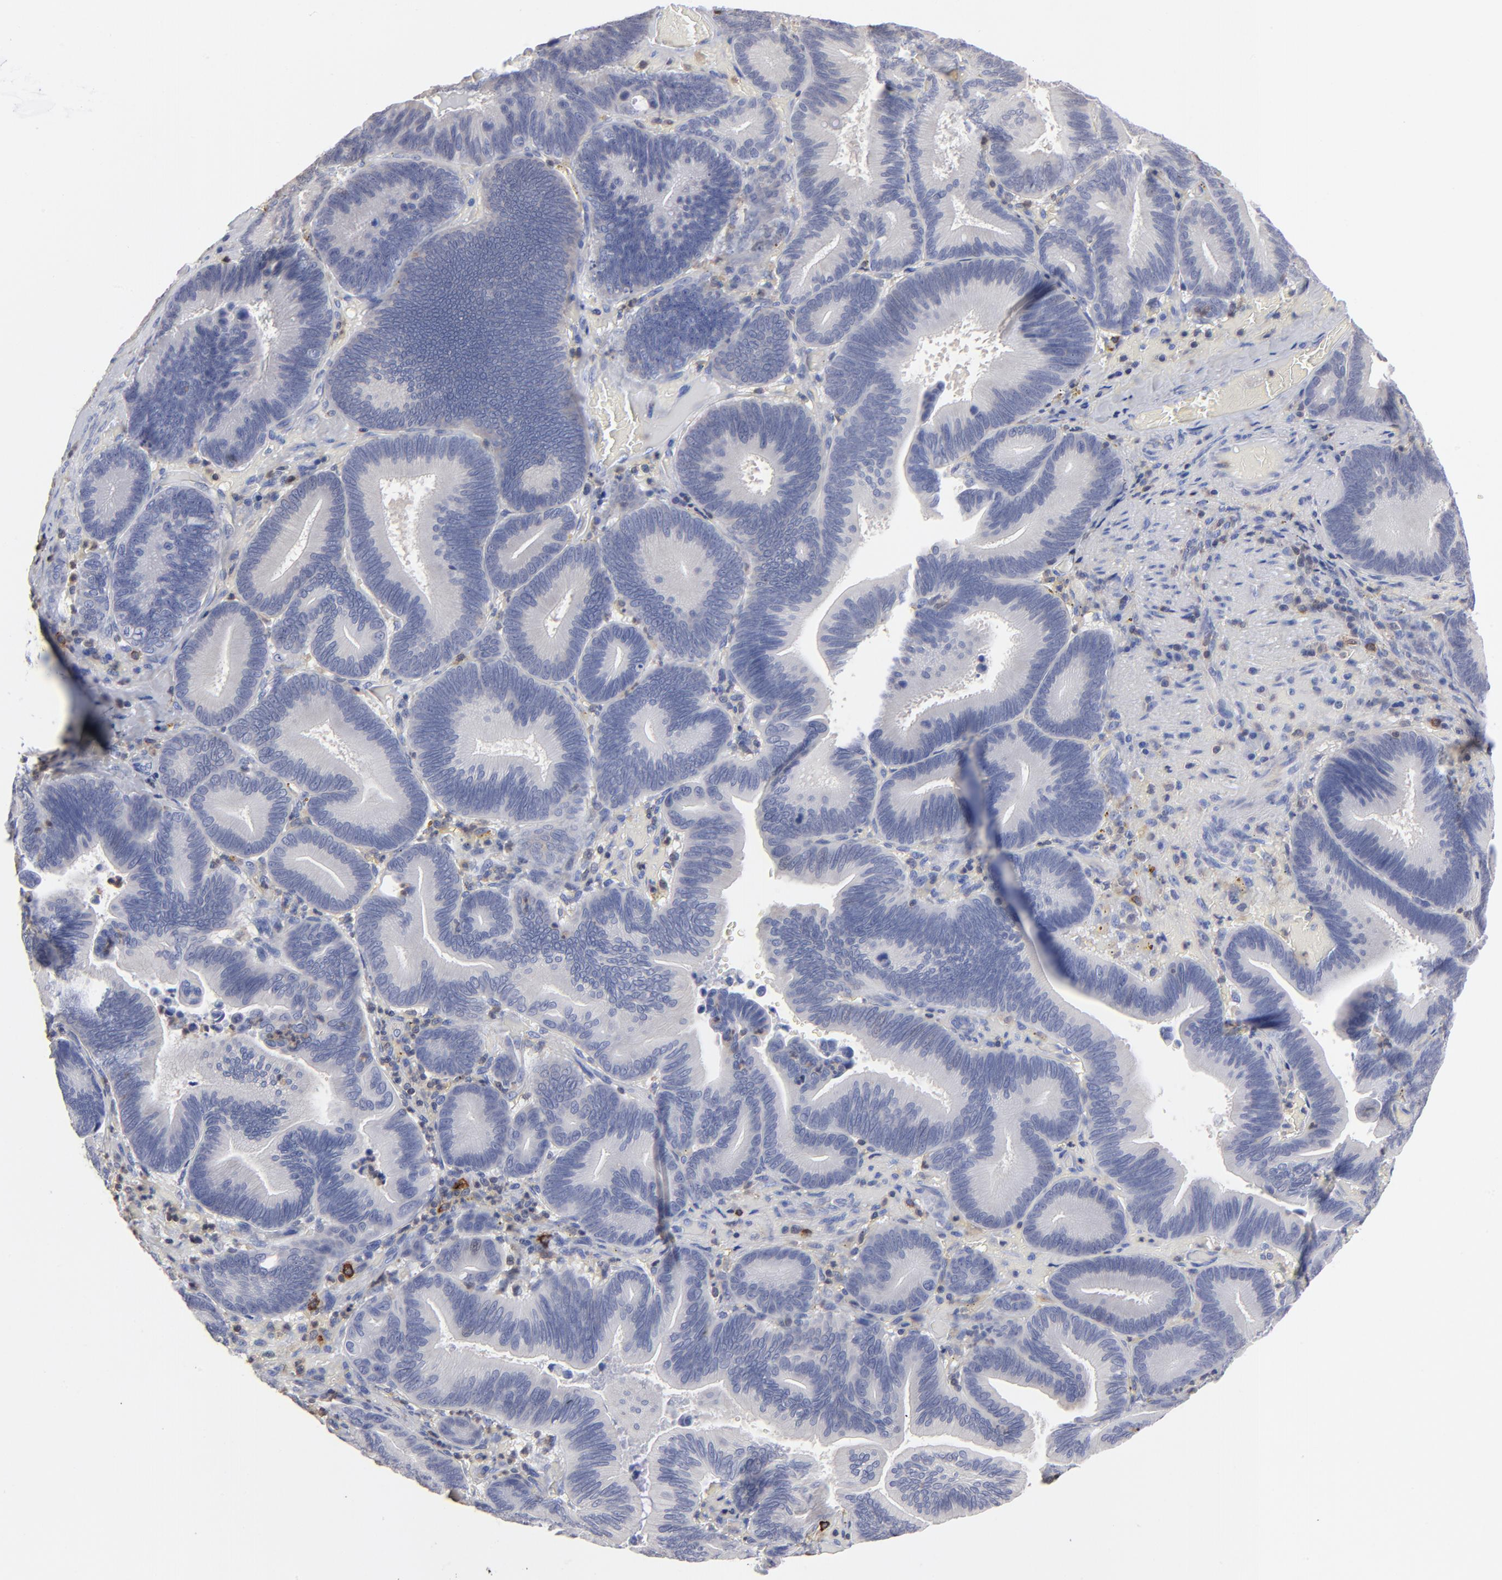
{"staining": {"intensity": "negative", "quantity": "none", "location": "none"}, "tissue": "pancreatic cancer", "cell_type": "Tumor cells", "image_type": "cancer", "snomed": [{"axis": "morphology", "description": "Adenocarcinoma, NOS"}, {"axis": "topography", "description": "Pancreas"}], "caption": "Immunohistochemistry (IHC) image of neoplastic tissue: human pancreatic cancer (adenocarcinoma) stained with DAB displays no significant protein positivity in tumor cells. The staining is performed using DAB brown chromogen with nuclei counter-stained in using hematoxylin.", "gene": "TBXT", "patient": {"sex": "male", "age": 82}}